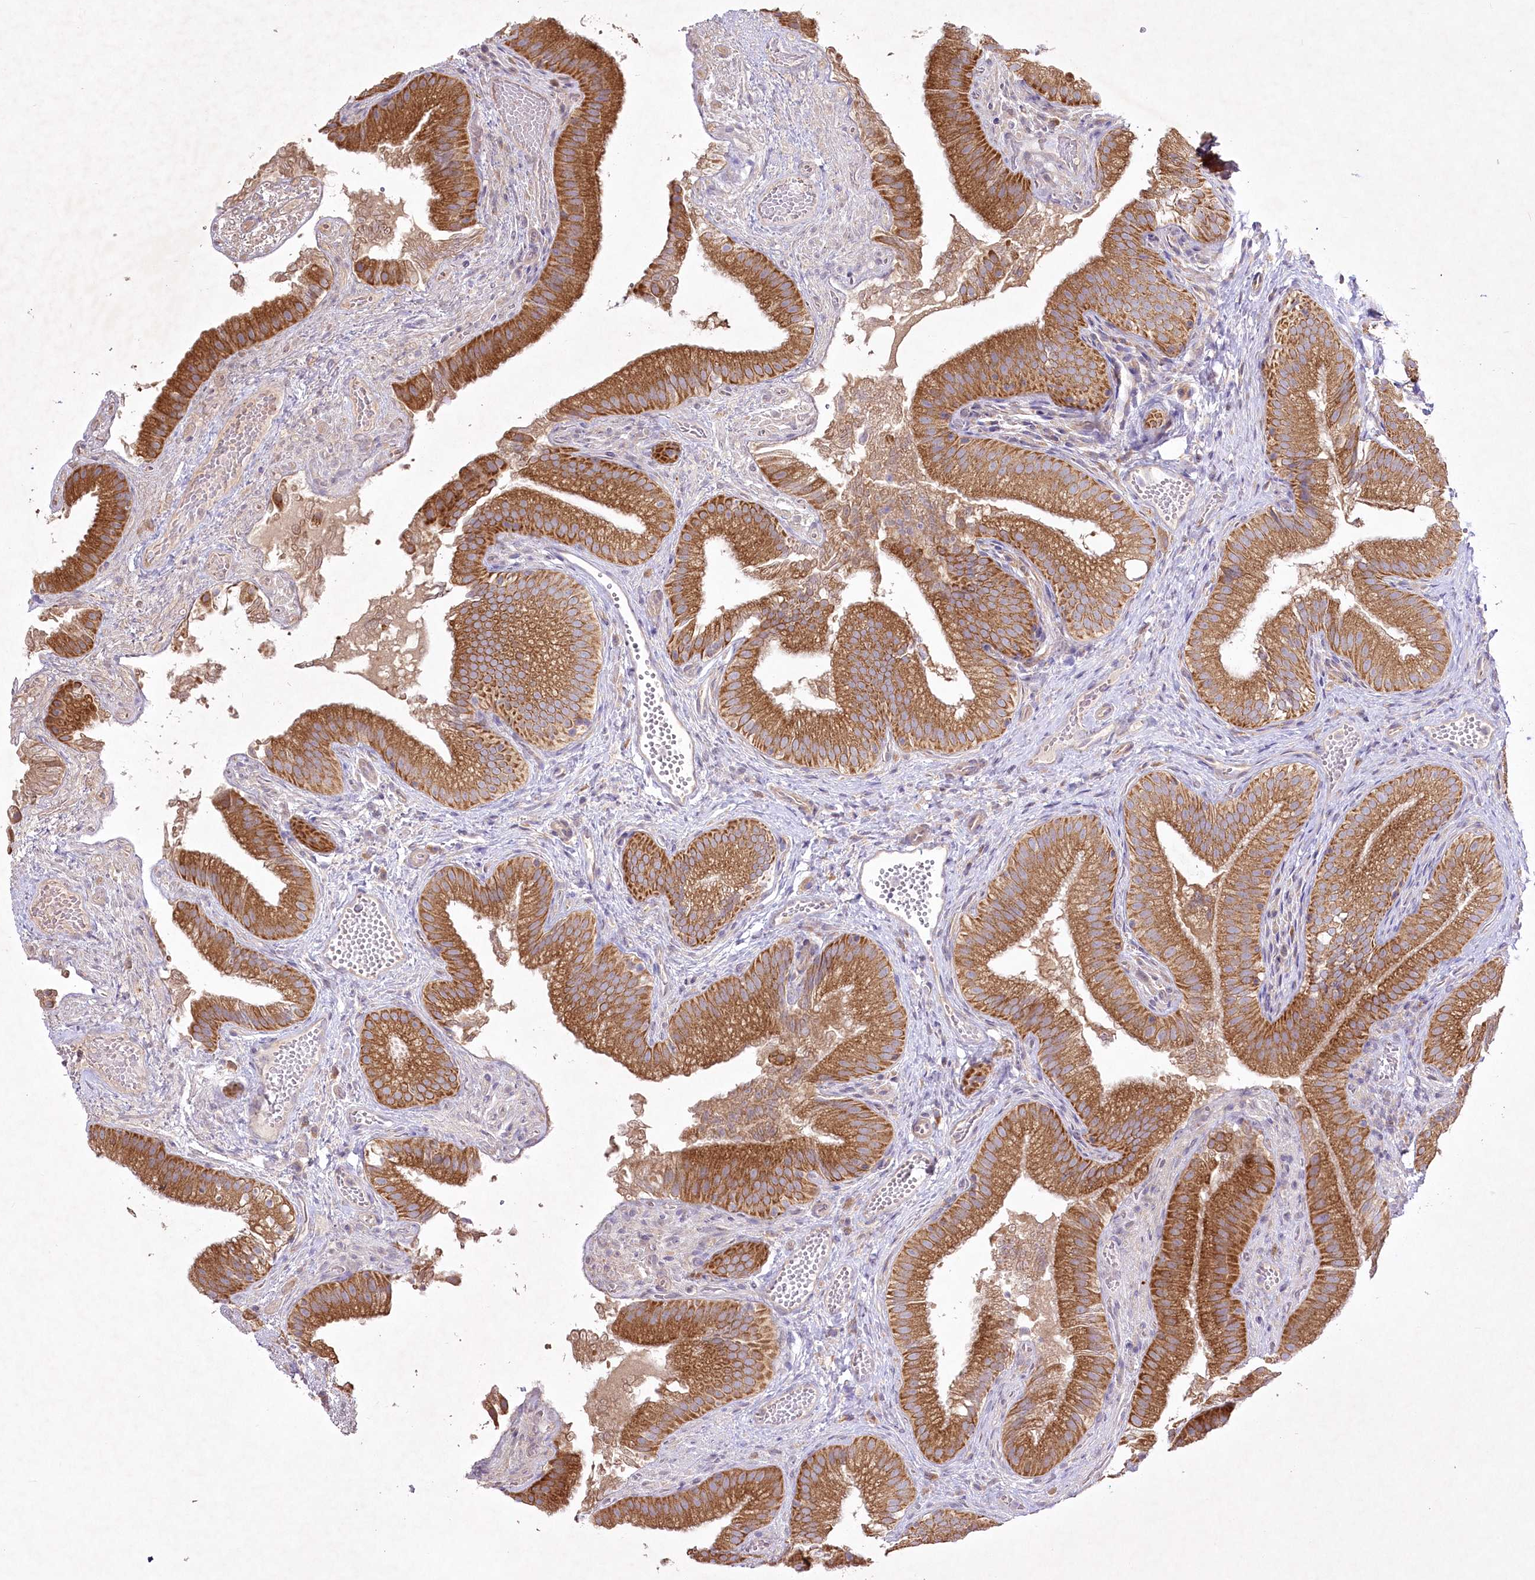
{"staining": {"intensity": "strong", "quantity": ">75%", "location": "cytoplasmic/membranous"}, "tissue": "gallbladder", "cell_type": "Glandular cells", "image_type": "normal", "snomed": [{"axis": "morphology", "description": "Normal tissue, NOS"}, {"axis": "topography", "description": "Gallbladder"}], "caption": "Immunohistochemistry (DAB (3,3'-diaminobenzidine)) staining of normal gallbladder demonstrates strong cytoplasmic/membranous protein positivity in approximately >75% of glandular cells. The protein is shown in brown color, while the nuclei are stained blue.", "gene": "PYROXD1", "patient": {"sex": "female", "age": 30}}